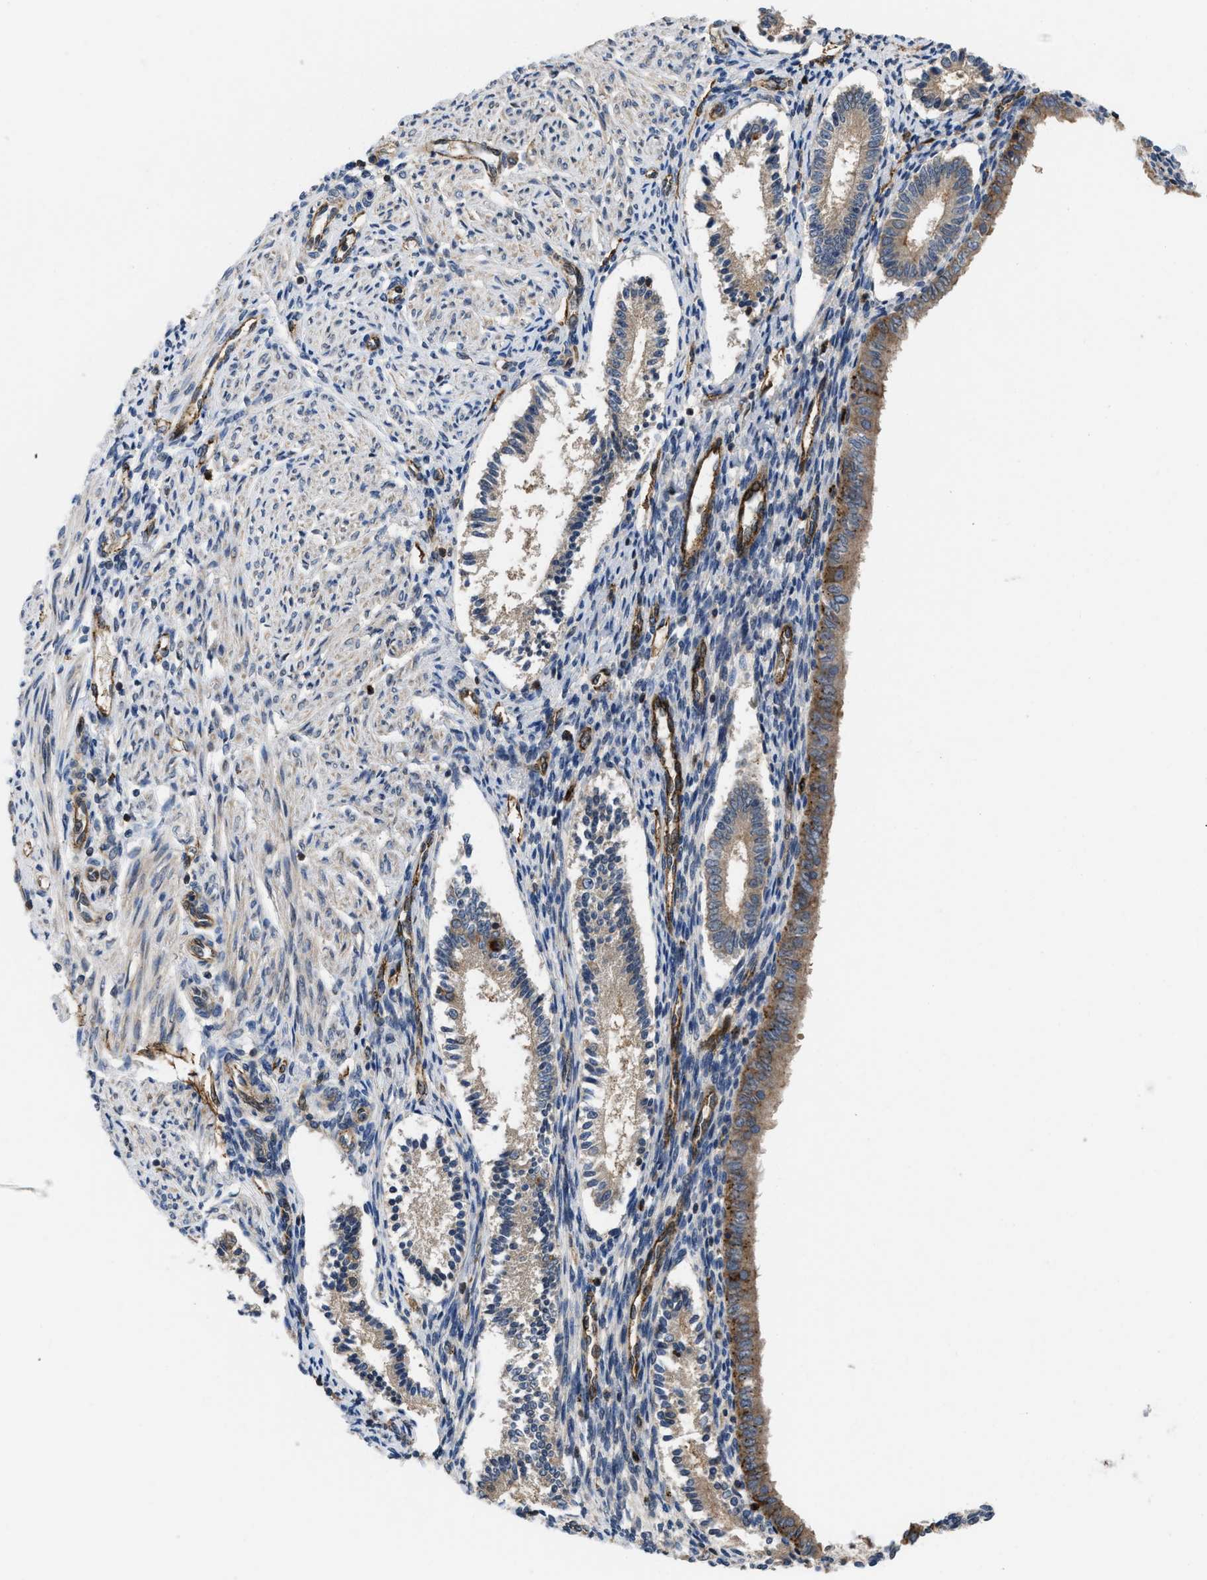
{"staining": {"intensity": "moderate", "quantity": "25%-75%", "location": "cytoplasmic/membranous"}, "tissue": "endometrium", "cell_type": "Cells in endometrial stroma", "image_type": "normal", "snomed": [{"axis": "morphology", "description": "Normal tissue, NOS"}, {"axis": "topography", "description": "Endometrium"}], "caption": "High-power microscopy captured an immunohistochemistry image of unremarkable endometrium, revealing moderate cytoplasmic/membranous expression in about 25%-75% of cells in endometrial stroma. (DAB = brown stain, brightfield microscopy at high magnification).", "gene": "GPATCH2L", "patient": {"sex": "female", "age": 42}}